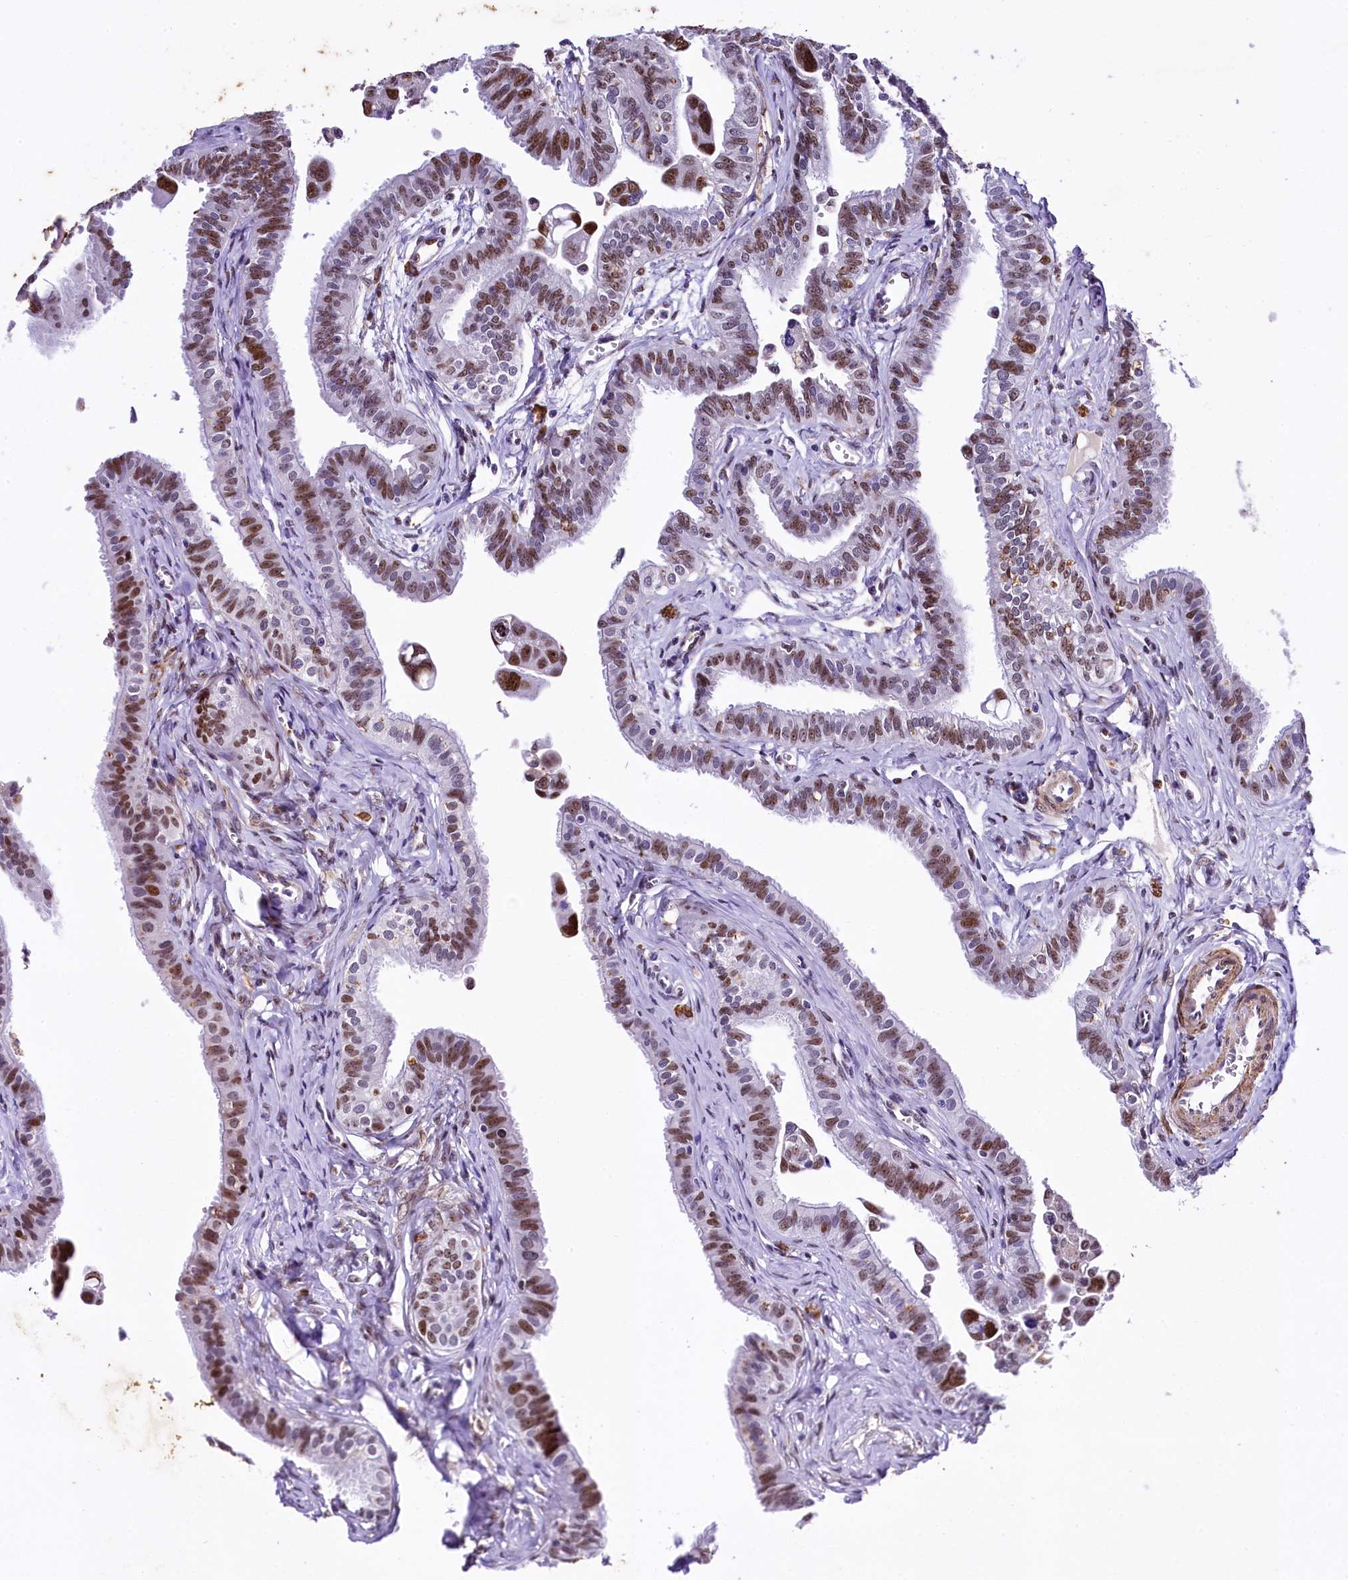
{"staining": {"intensity": "moderate", "quantity": ">75%", "location": "nuclear"}, "tissue": "fallopian tube", "cell_type": "Glandular cells", "image_type": "normal", "snomed": [{"axis": "morphology", "description": "Normal tissue, NOS"}, {"axis": "morphology", "description": "Carcinoma, NOS"}, {"axis": "topography", "description": "Fallopian tube"}, {"axis": "topography", "description": "Ovary"}], "caption": "Glandular cells demonstrate medium levels of moderate nuclear expression in approximately >75% of cells in unremarkable human fallopian tube. (Brightfield microscopy of DAB IHC at high magnification).", "gene": "SAMD10", "patient": {"sex": "female", "age": 59}}